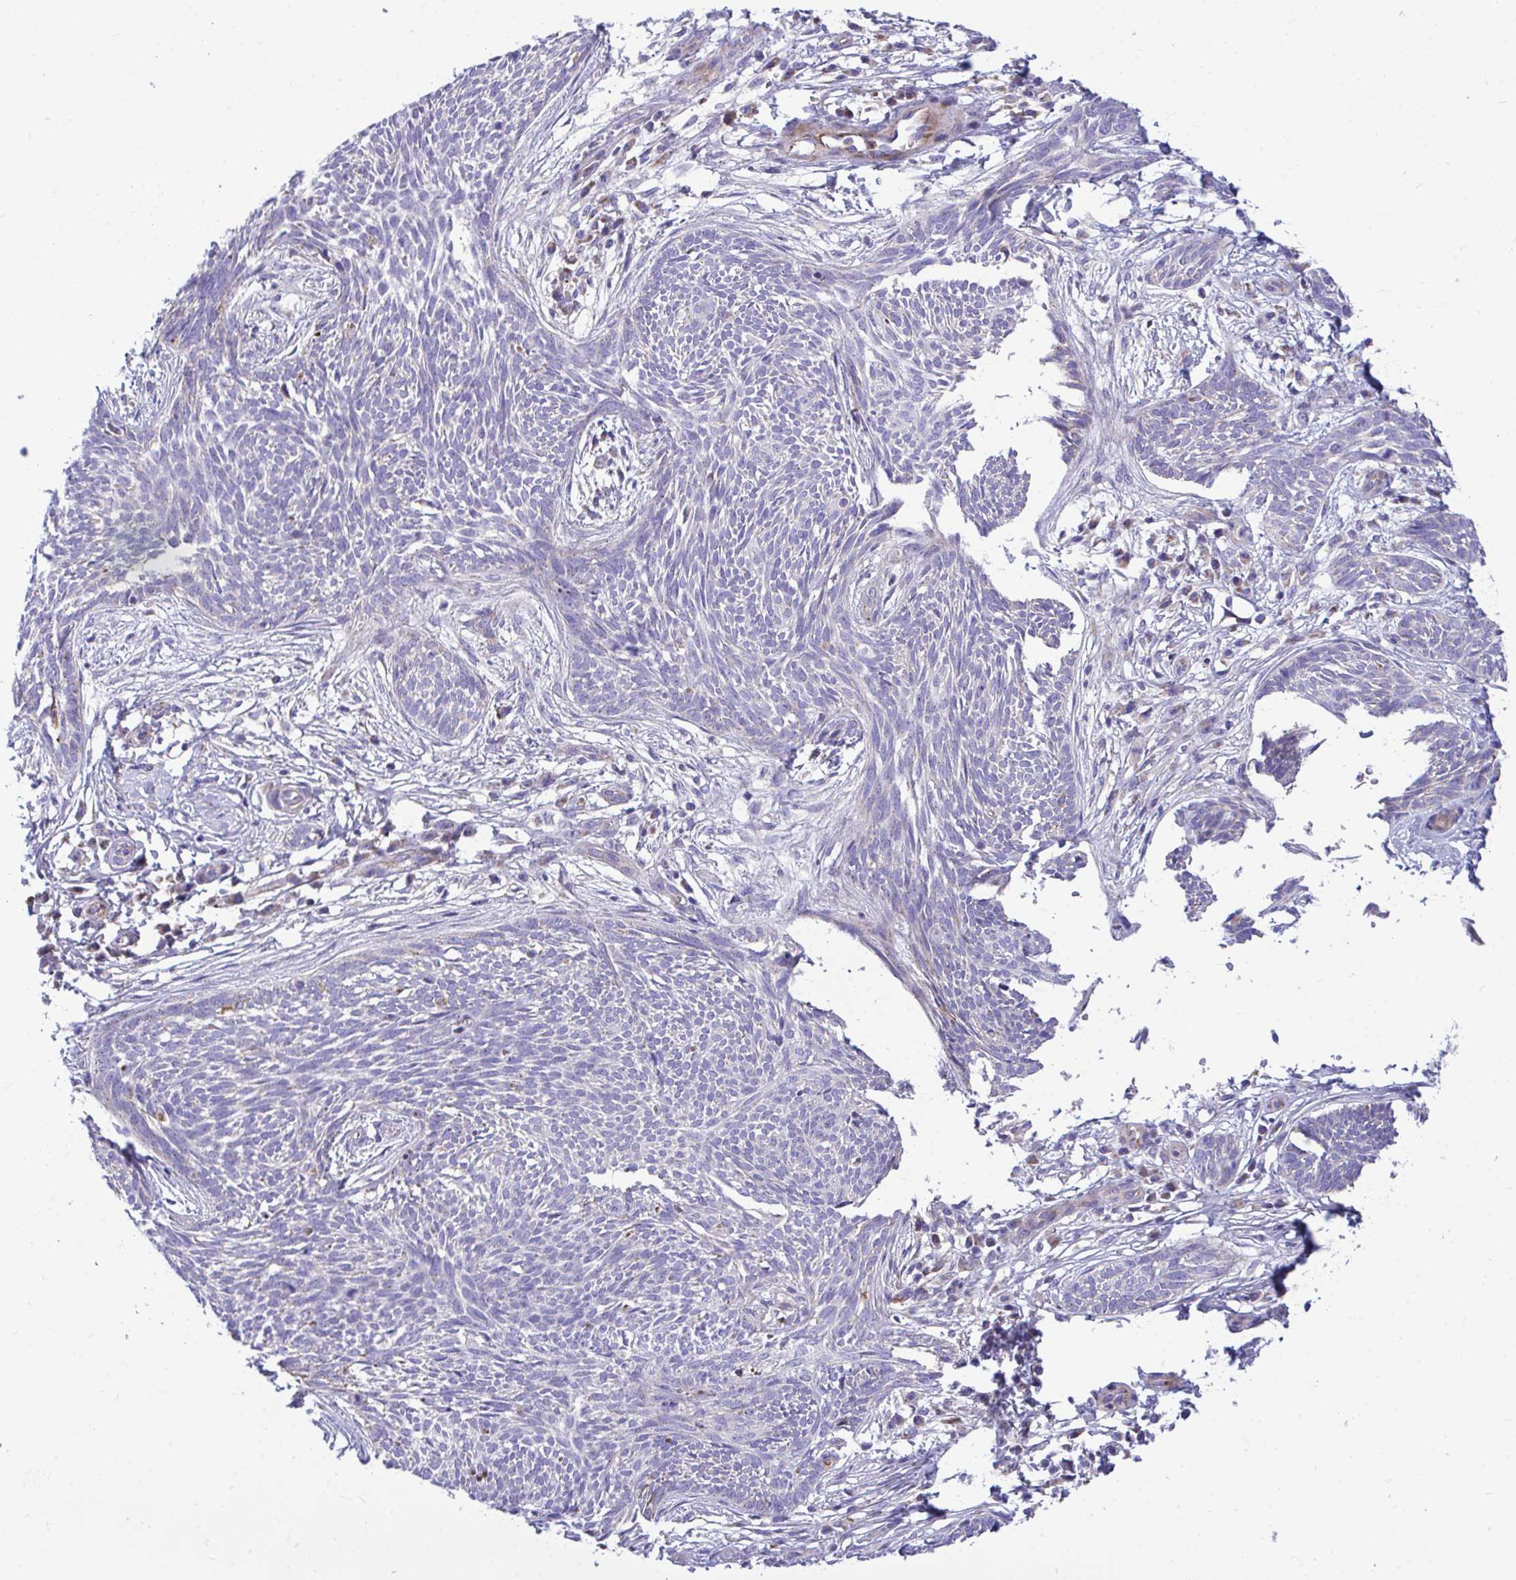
{"staining": {"intensity": "negative", "quantity": "none", "location": "none"}, "tissue": "skin cancer", "cell_type": "Tumor cells", "image_type": "cancer", "snomed": [{"axis": "morphology", "description": "Basal cell carcinoma"}, {"axis": "topography", "description": "Skin"}, {"axis": "topography", "description": "Skin, foot"}], "caption": "The micrograph displays no staining of tumor cells in skin cancer.", "gene": "MRPS16", "patient": {"sex": "female", "age": 86}}